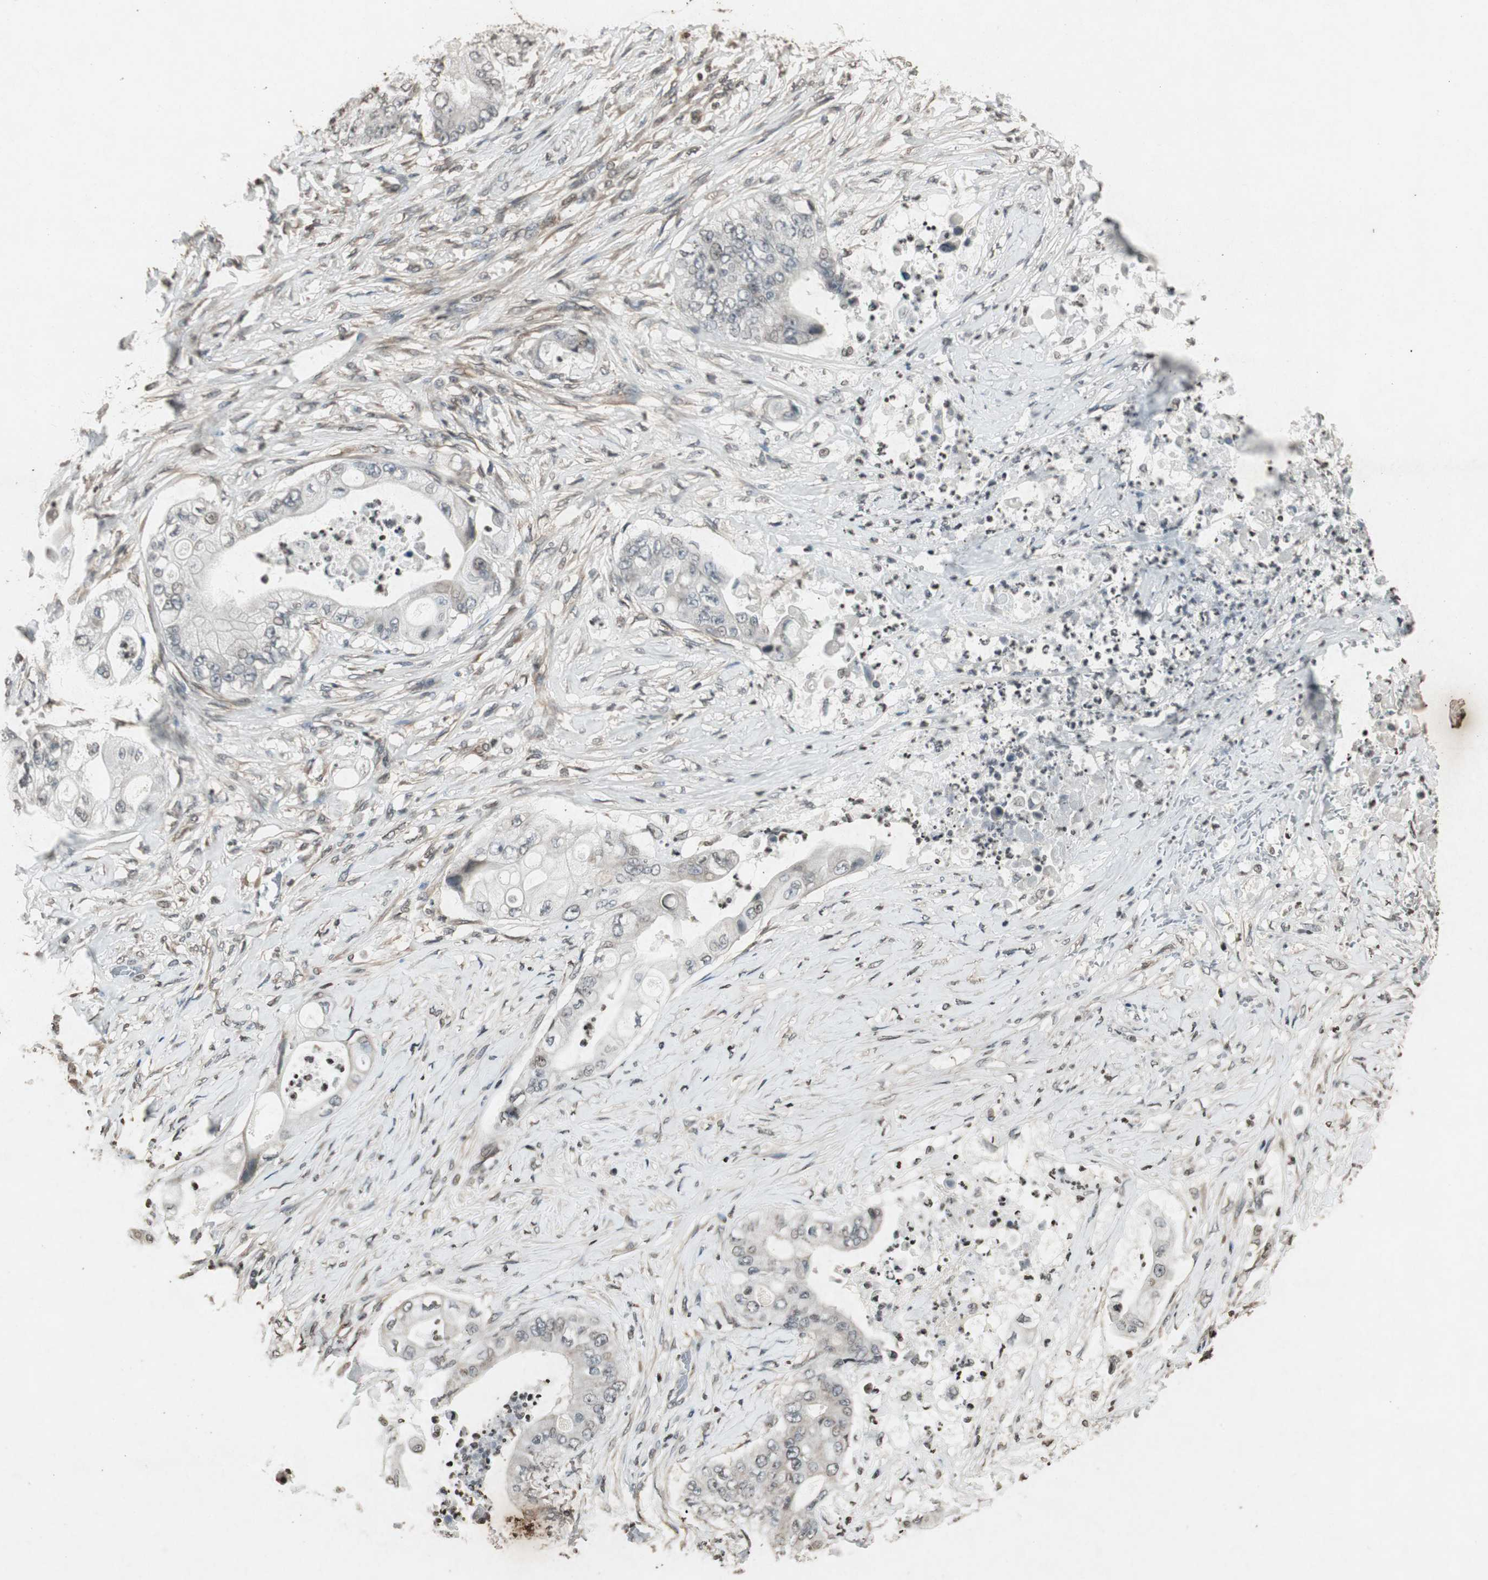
{"staining": {"intensity": "negative", "quantity": "none", "location": "none"}, "tissue": "stomach cancer", "cell_type": "Tumor cells", "image_type": "cancer", "snomed": [{"axis": "morphology", "description": "Adenocarcinoma, NOS"}, {"axis": "topography", "description": "Stomach"}], "caption": "Image shows no significant protein staining in tumor cells of stomach cancer. (Immunohistochemistry (ihc), brightfield microscopy, high magnification).", "gene": "PRKG1", "patient": {"sex": "female", "age": 73}}